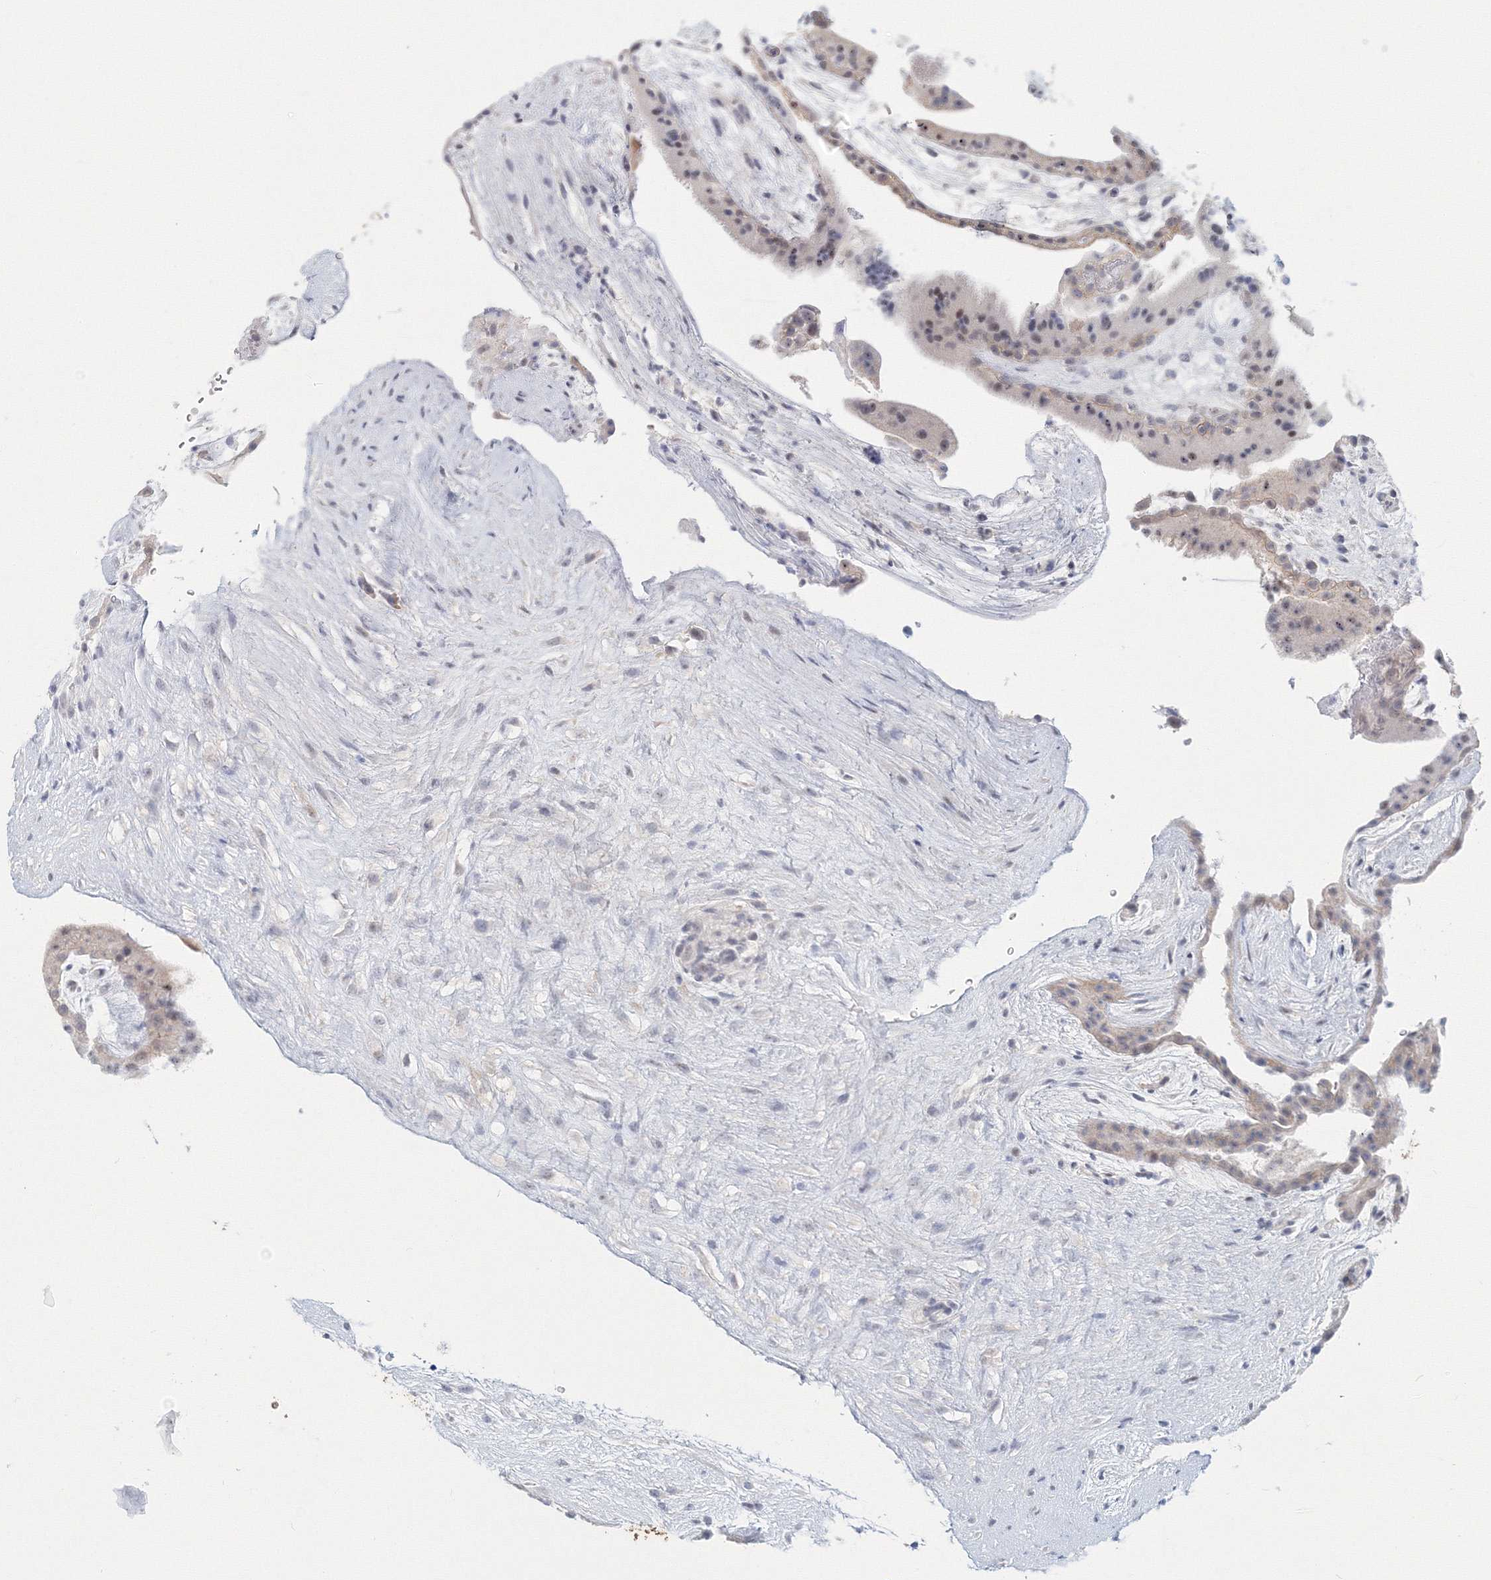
{"staining": {"intensity": "weak", "quantity": "<25%", "location": "cytoplasmic/membranous,nuclear"}, "tissue": "placenta", "cell_type": "Trophoblastic cells", "image_type": "normal", "snomed": [{"axis": "morphology", "description": "Normal tissue, NOS"}, {"axis": "topography", "description": "Placenta"}], "caption": "This is an immunohistochemistry image of normal placenta. There is no staining in trophoblastic cells.", "gene": "VSIG1", "patient": {"sex": "female", "age": 19}}